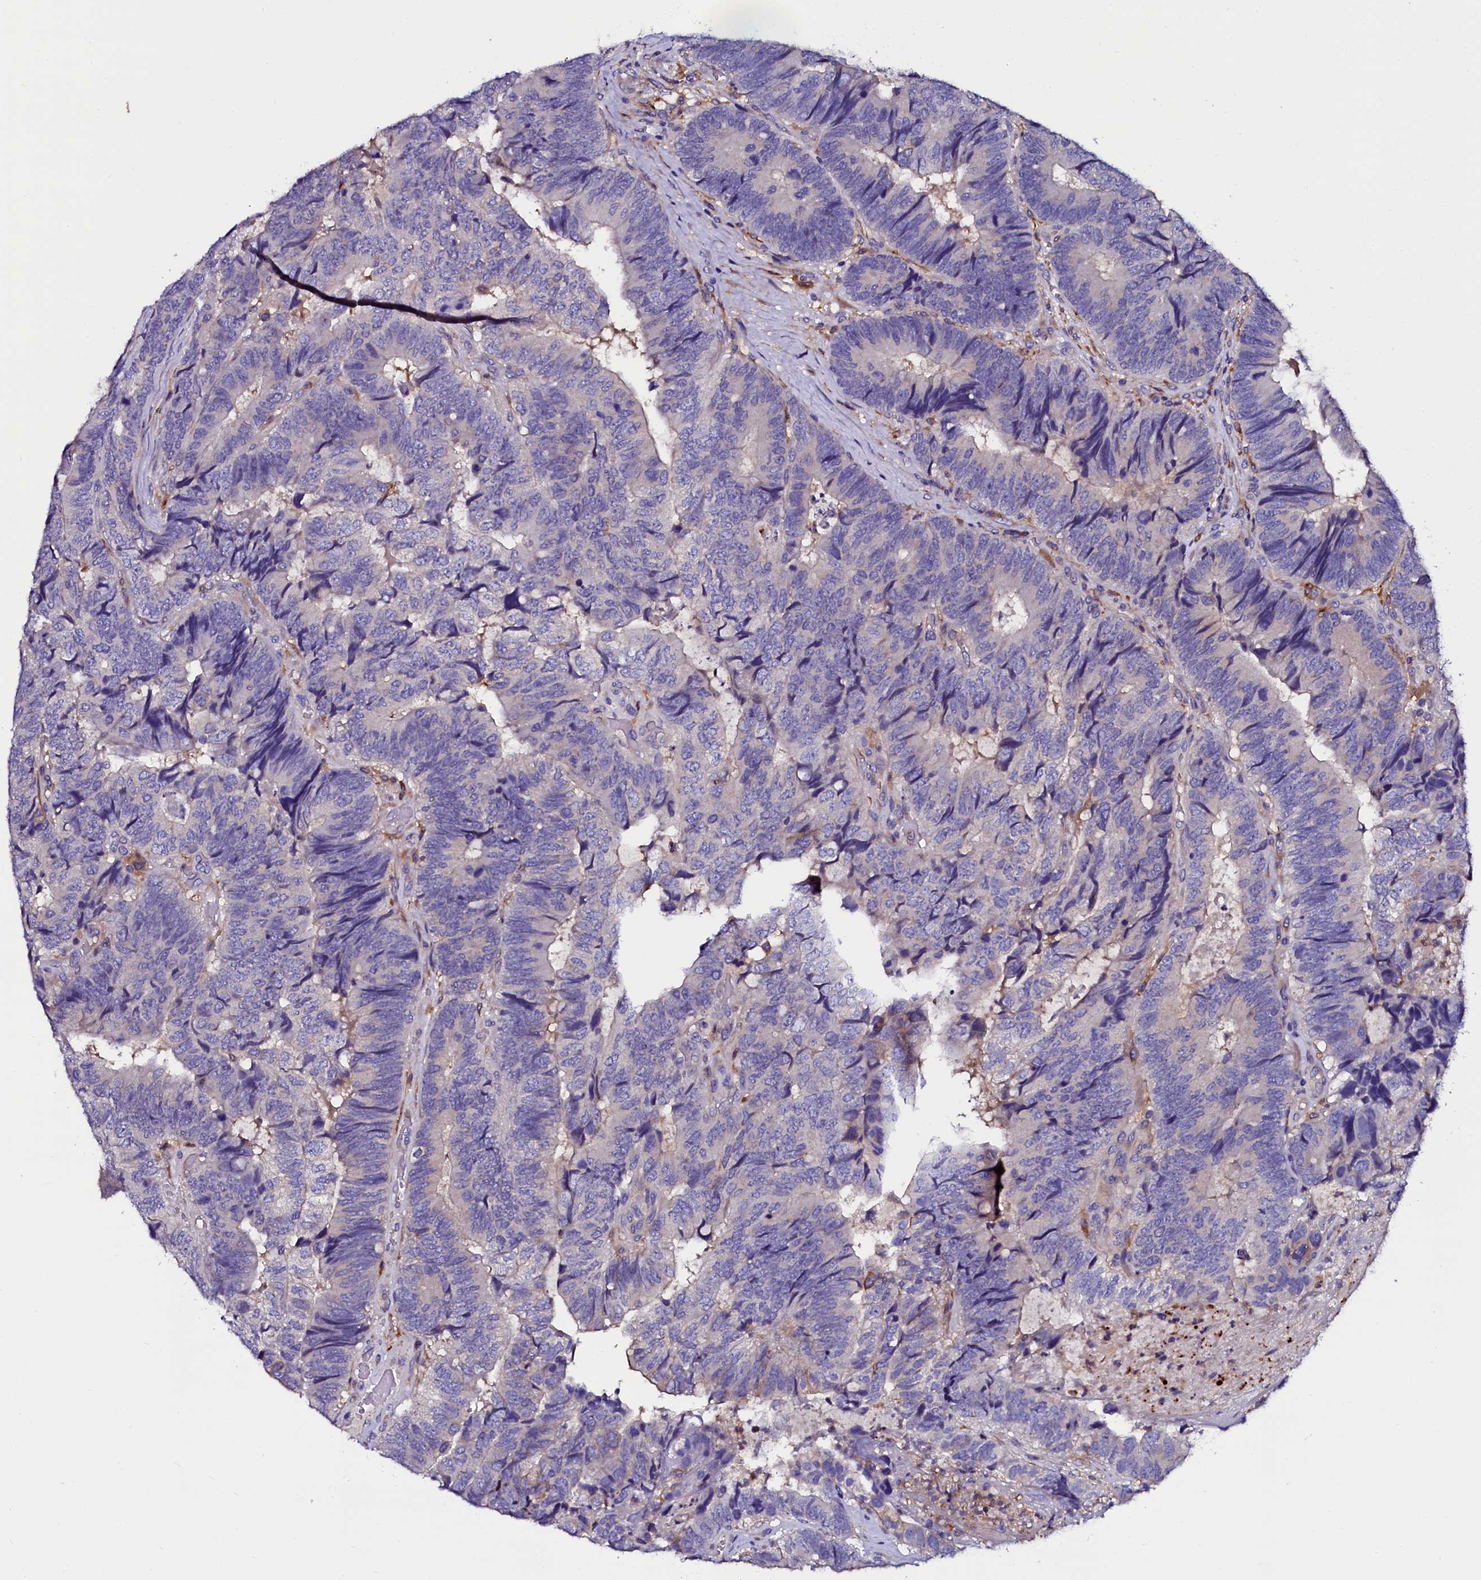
{"staining": {"intensity": "negative", "quantity": "none", "location": "none"}, "tissue": "colorectal cancer", "cell_type": "Tumor cells", "image_type": "cancer", "snomed": [{"axis": "morphology", "description": "Adenocarcinoma, NOS"}, {"axis": "topography", "description": "Colon"}], "caption": "Tumor cells show no significant protein staining in adenocarcinoma (colorectal). (IHC, brightfield microscopy, high magnification).", "gene": "OTOL1", "patient": {"sex": "female", "age": 67}}